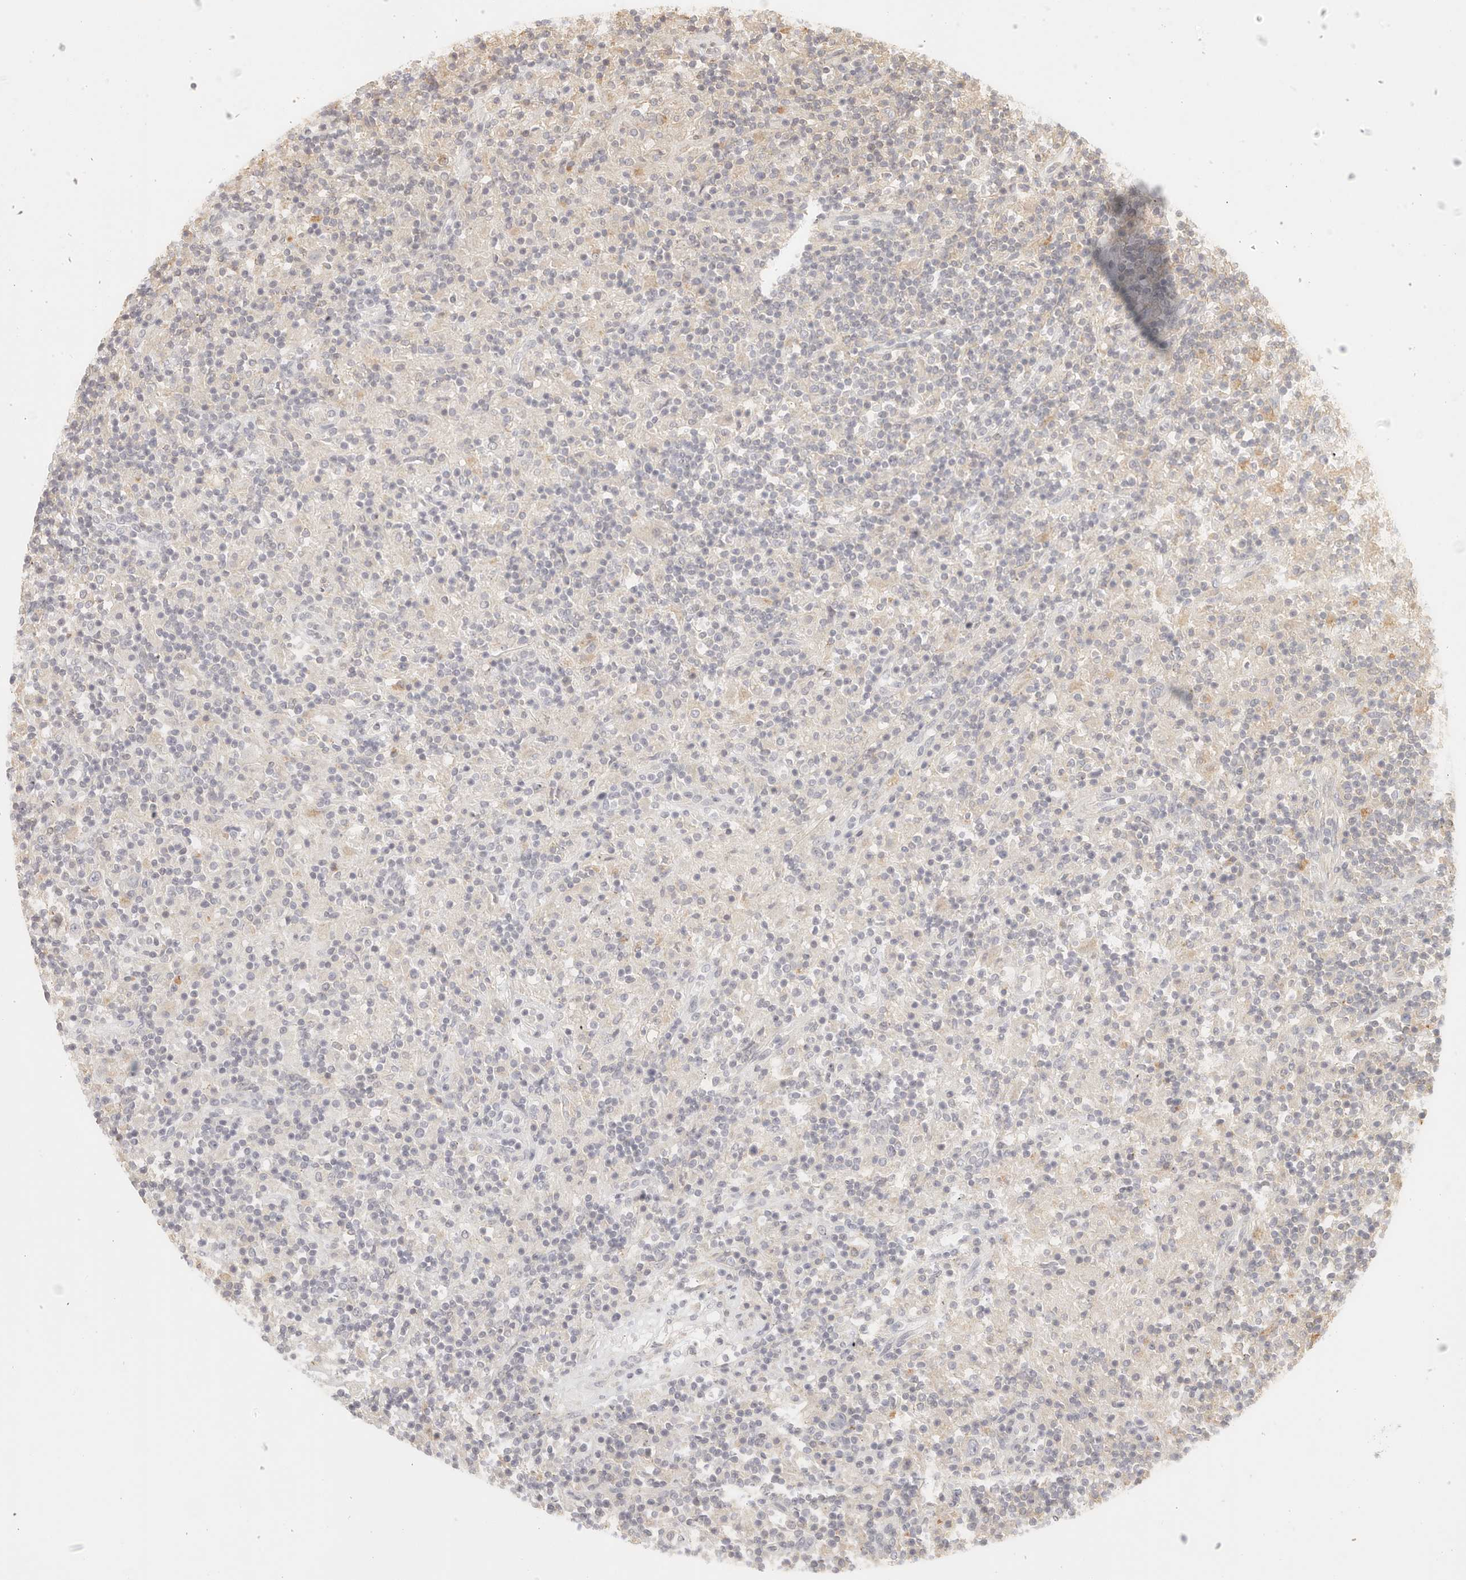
{"staining": {"intensity": "negative", "quantity": "none", "location": "none"}, "tissue": "lymphoma", "cell_type": "Tumor cells", "image_type": "cancer", "snomed": [{"axis": "morphology", "description": "Hodgkin's disease, NOS"}, {"axis": "topography", "description": "Lymph node"}], "caption": "Tumor cells are negative for protein expression in human Hodgkin's disease.", "gene": "CNMD", "patient": {"sex": "male", "age": 70}}